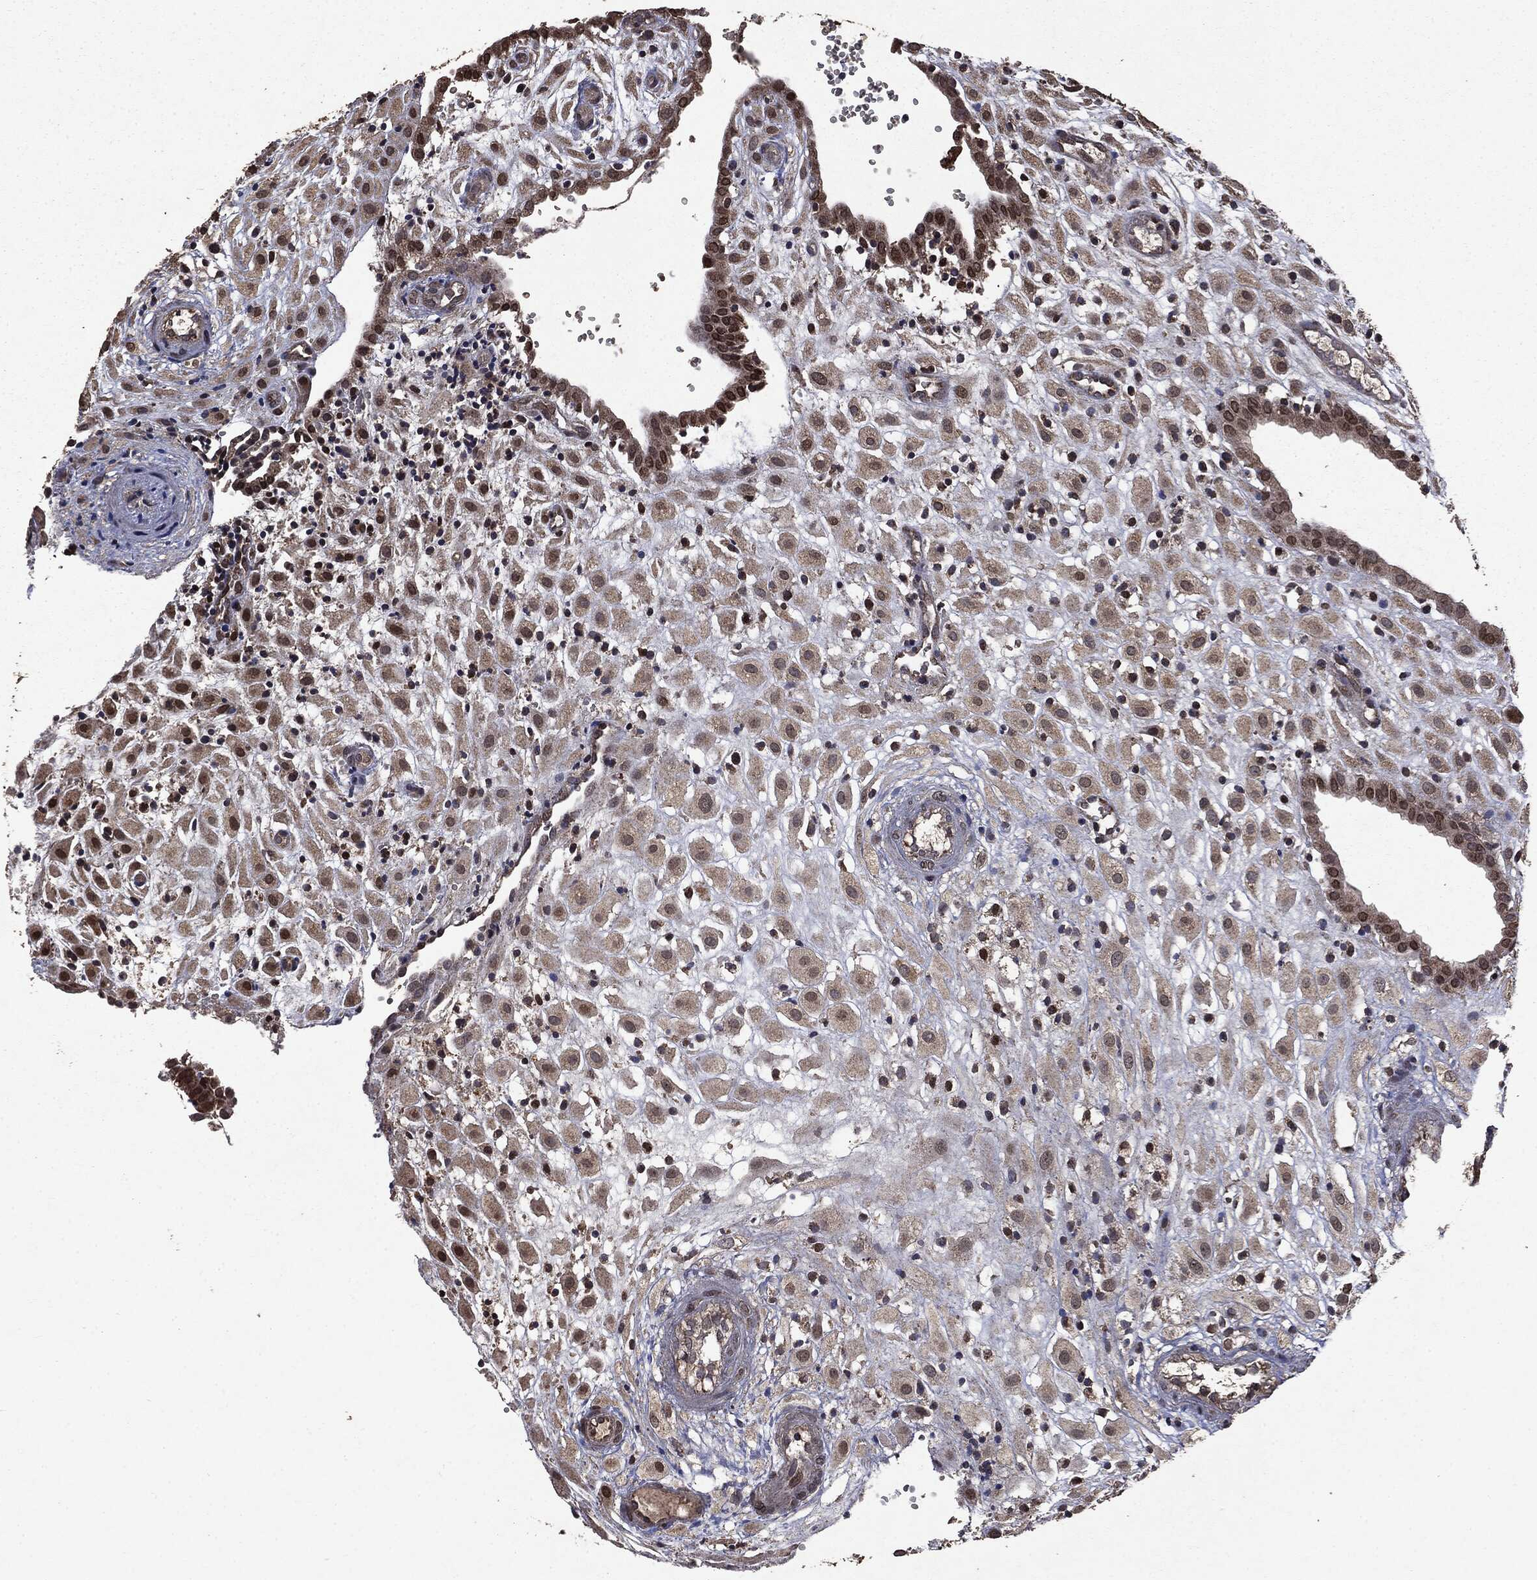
{"staining": {"intensity": "moderate", "quantity": ">75%", "location": "cytoplasmic/membranous,nuclear"}, "tissue": "placenta", "cell_type": "Decidual cells", "image_type": "normal", "snomed": [{"axis": "morphology", "description": "Normal tissue, NOS"}, {"axis": "topography", "description": "Placenta"}], "caption": "High-power microscopy captured an IHC micrograph of benign placenta, revealing moderate cytoplasmic/membranous,nuclear staining in approximately >75% of decidual cells.", "gene": "PPP6R2", "patient": {"sex": "female", "age": 24}}